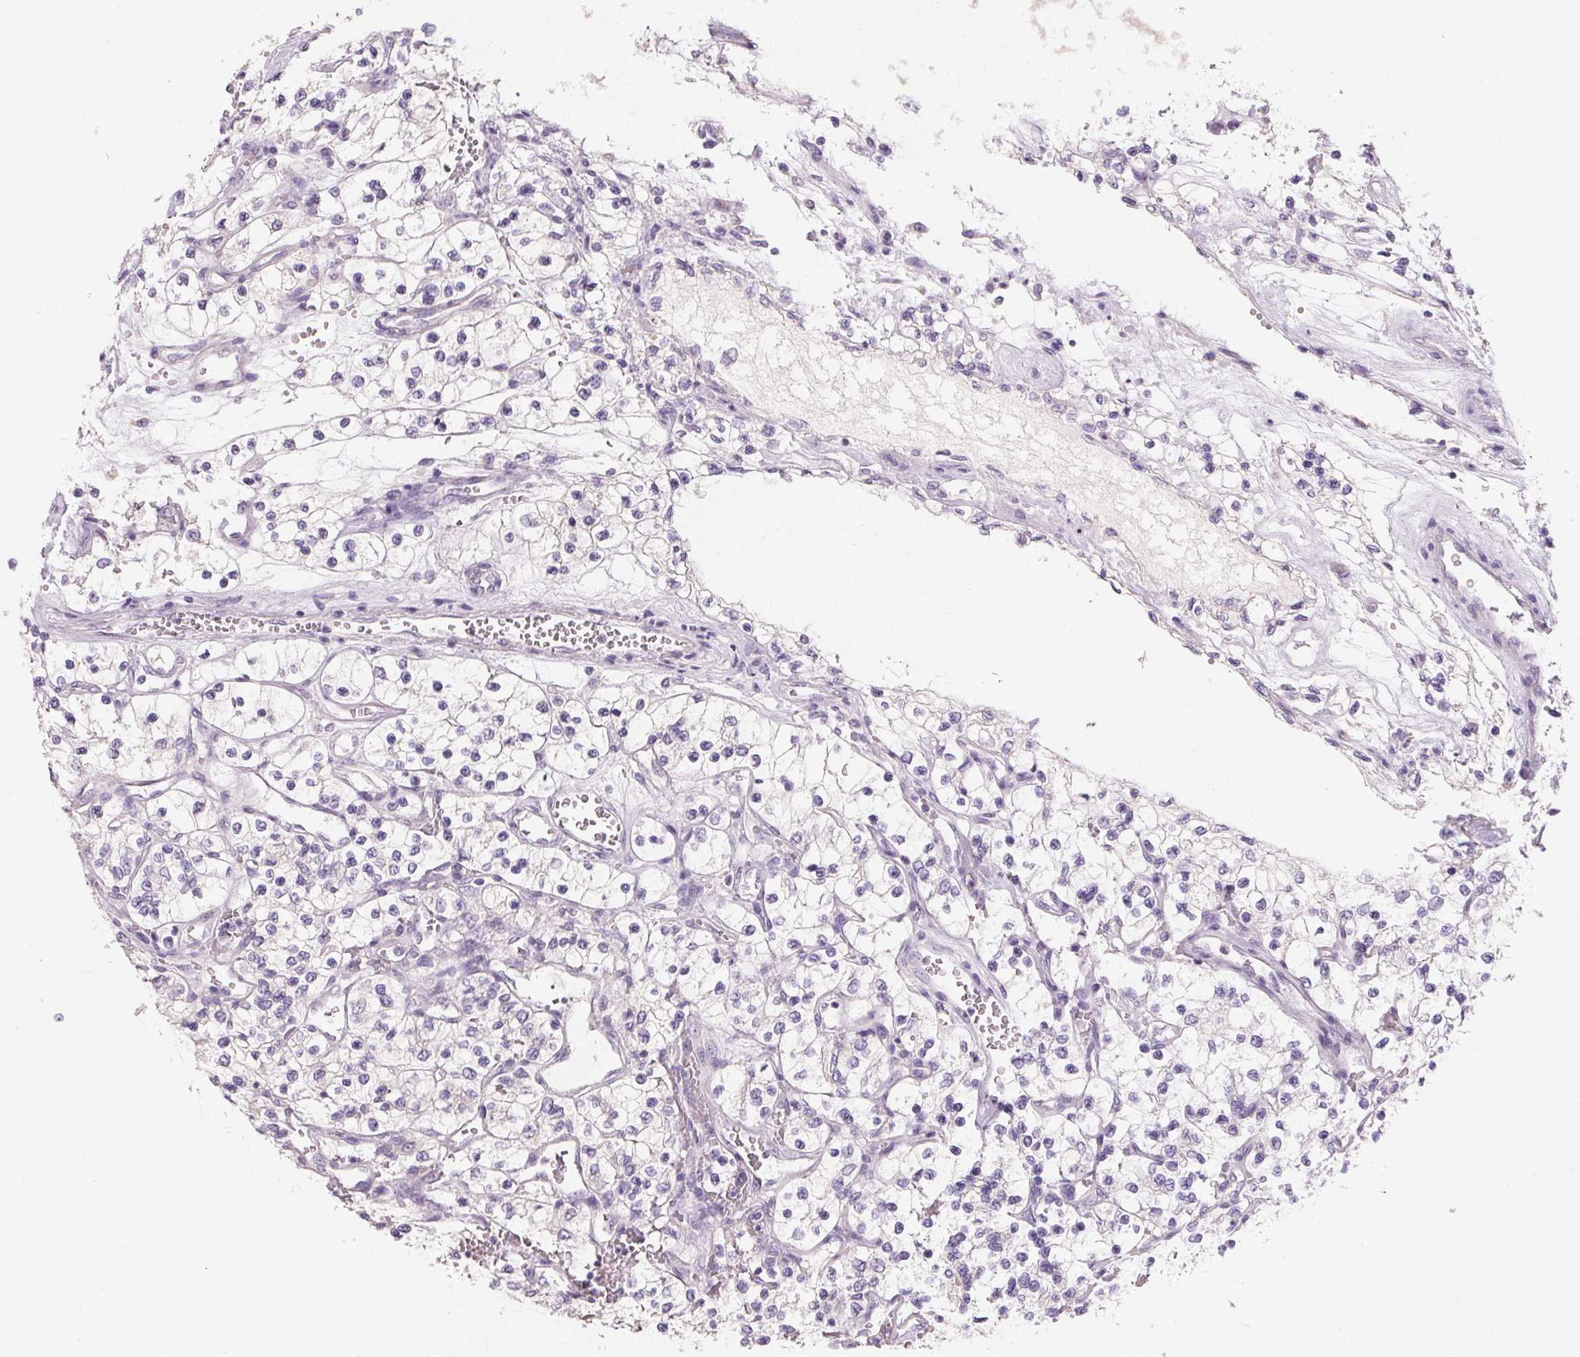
{"staining": {"intensity": "negative", "quantity": "none", "location": "none"}, "tissue": "renal cancer", "cell_type": "Tumor cells", "image_type": "cancer", "snomed": [{"axis": "morphology", "description": "Adenocarcinoma, NOS"}, {"axis": "topography", "description": "Kidney"}], "caption": "High magnification brightfield microscopy of renal cancer stained with DAB (brown) and counterstained with hematoxylin (blue): tumor cells show no significant staining. (DAB (3,3'-diaminobenzidine) immunohistochemistry with hematoxylin counter stain).", "gene": "HSD17B1", "patient": {"sex": "female", "age": 69}}